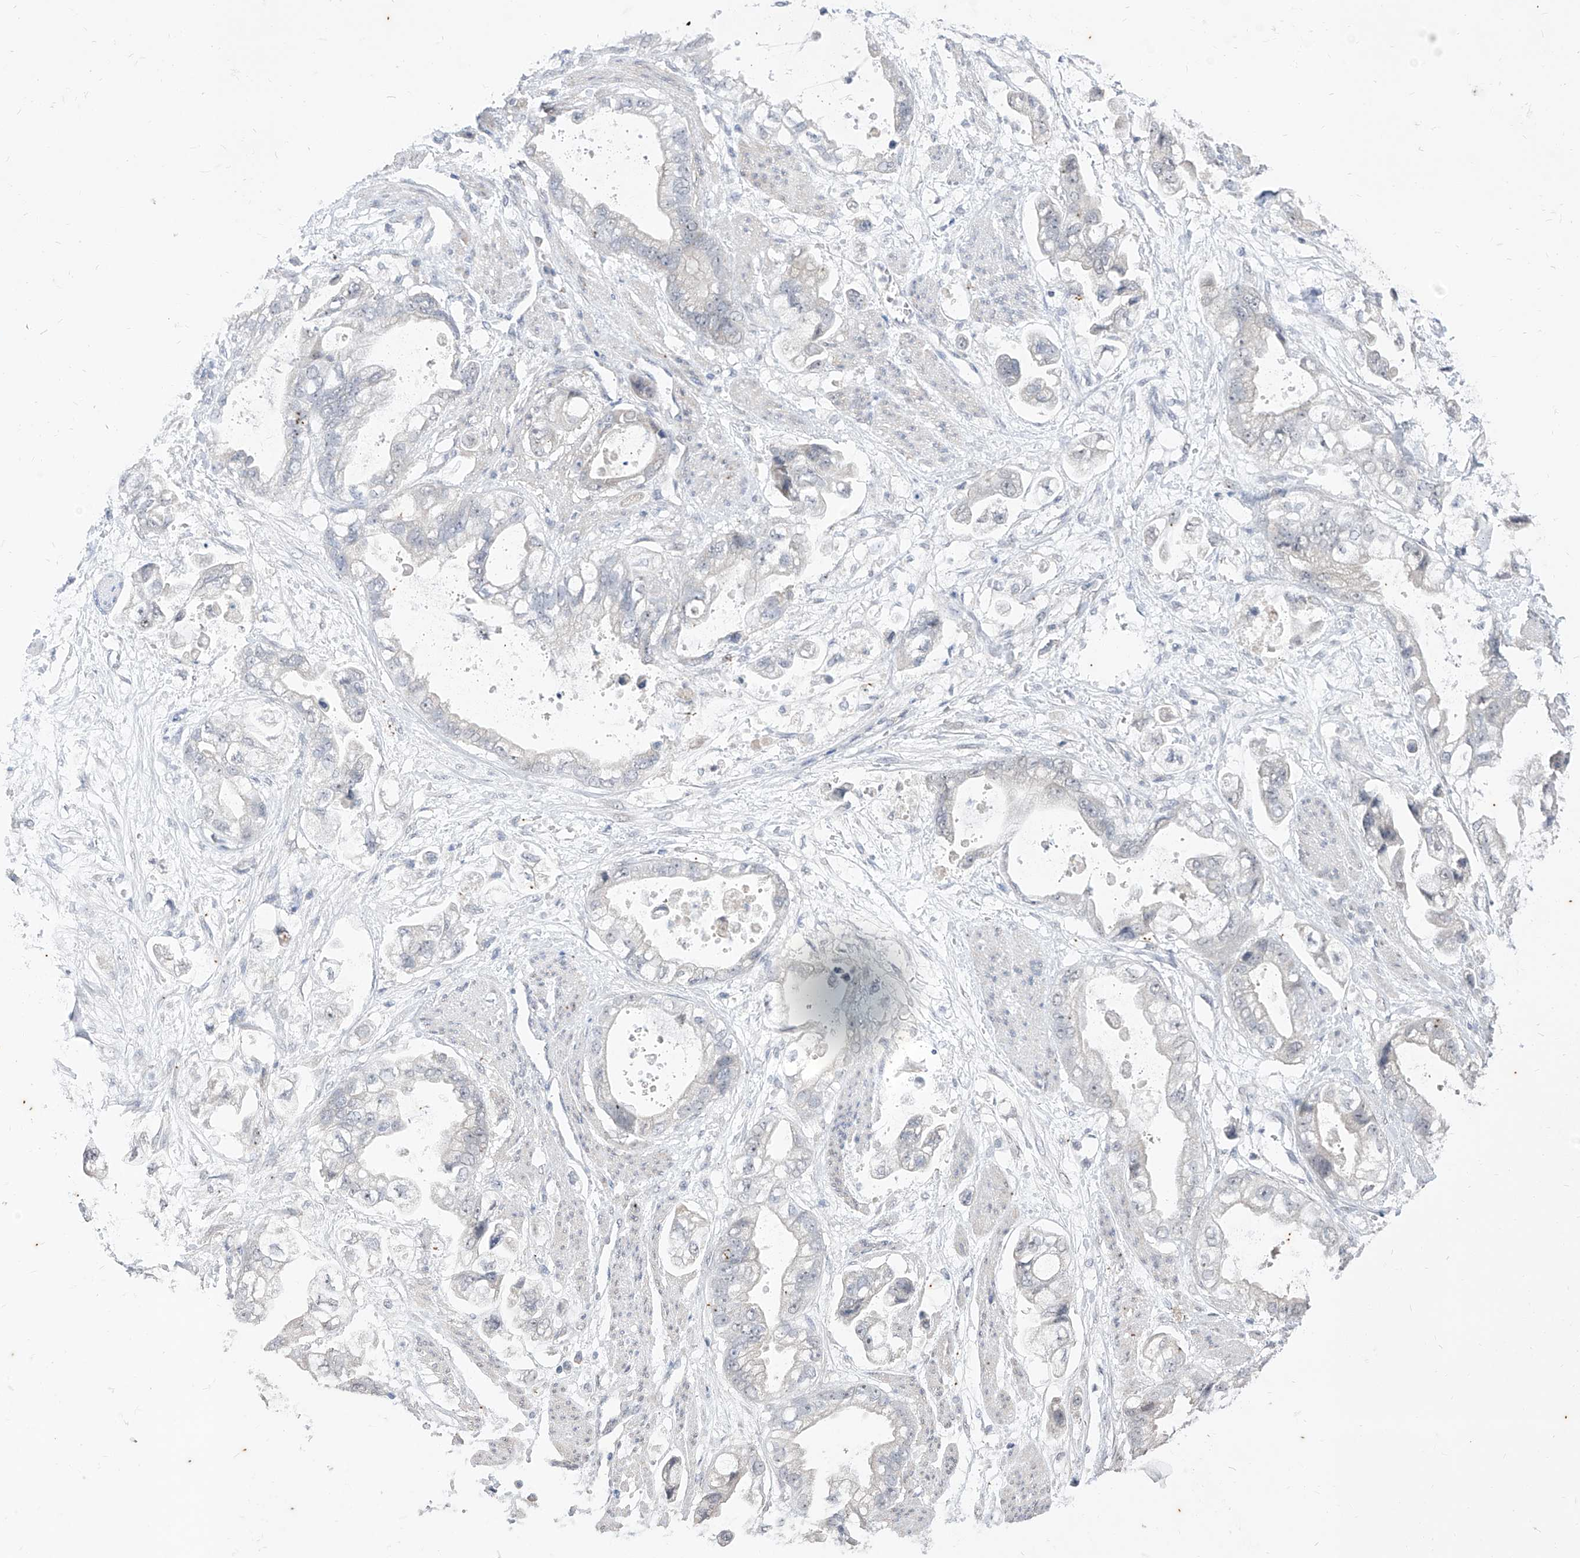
{"staining": {"intensity": "negative", "quantity": "none", "location": "none"}, "tissue": "stomach cancer", "cell_type": "Tumor cells", "image_type": "cancer", "snomed": [{"axis": "morphology", "description": "Adenocarcinoma, NOS"}, {"axis": "topography", "description": "Stomach"}], "caption": "The photomicrograph displays no significant expression in tumor cells of stomach adenocarcinoma.", "gene": "PHF20L1", "patient": {"sex": "male", "age": 62}}